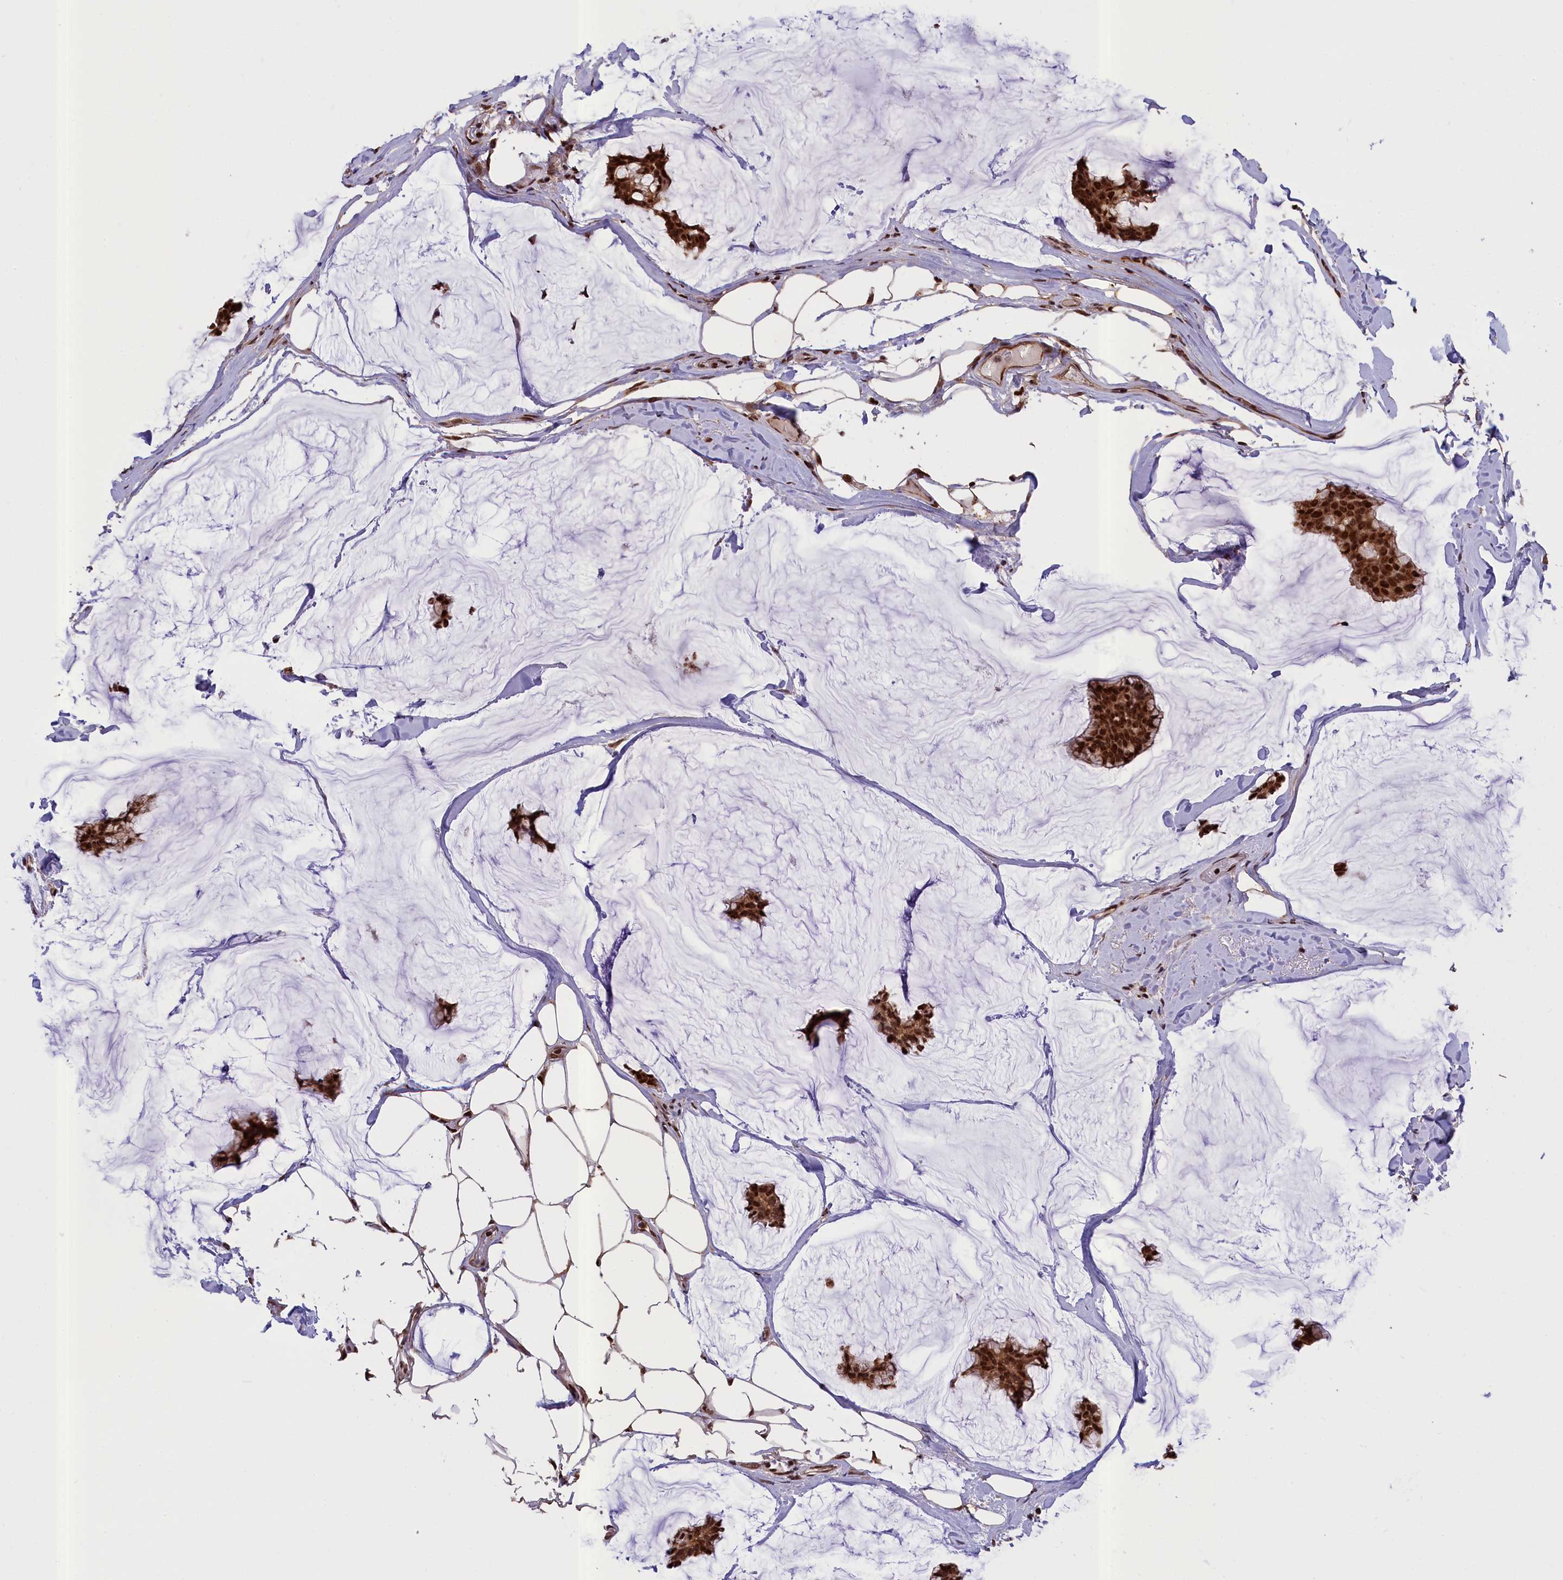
{"staining": {"intensity": "moderate", "quantity": ">75%", "location": "cytoplasmic/membranous,nuclear"}, "tissue": "breast cancer", "cell_type": "Tumor cells", "image_type": "cancer", "snomed": [{"axis": "morphology", "description": "Duct carcinoma"}, {"axis": "topography", "description": "Breast"}], "caption": "Protein expression analysis of human breast cancer reveals moderate cytoplasmic/membranous and nuclear staining in approximately >75% of tumor cells. The protein of interest is stained brown, and the nuclei are stained in blue (DAB (3,3'-diaminobenzidine) IHC with brightfield microscopy, high magnification).", "gene": "RELB", "patient": {"sex": "female", "age": 93}}